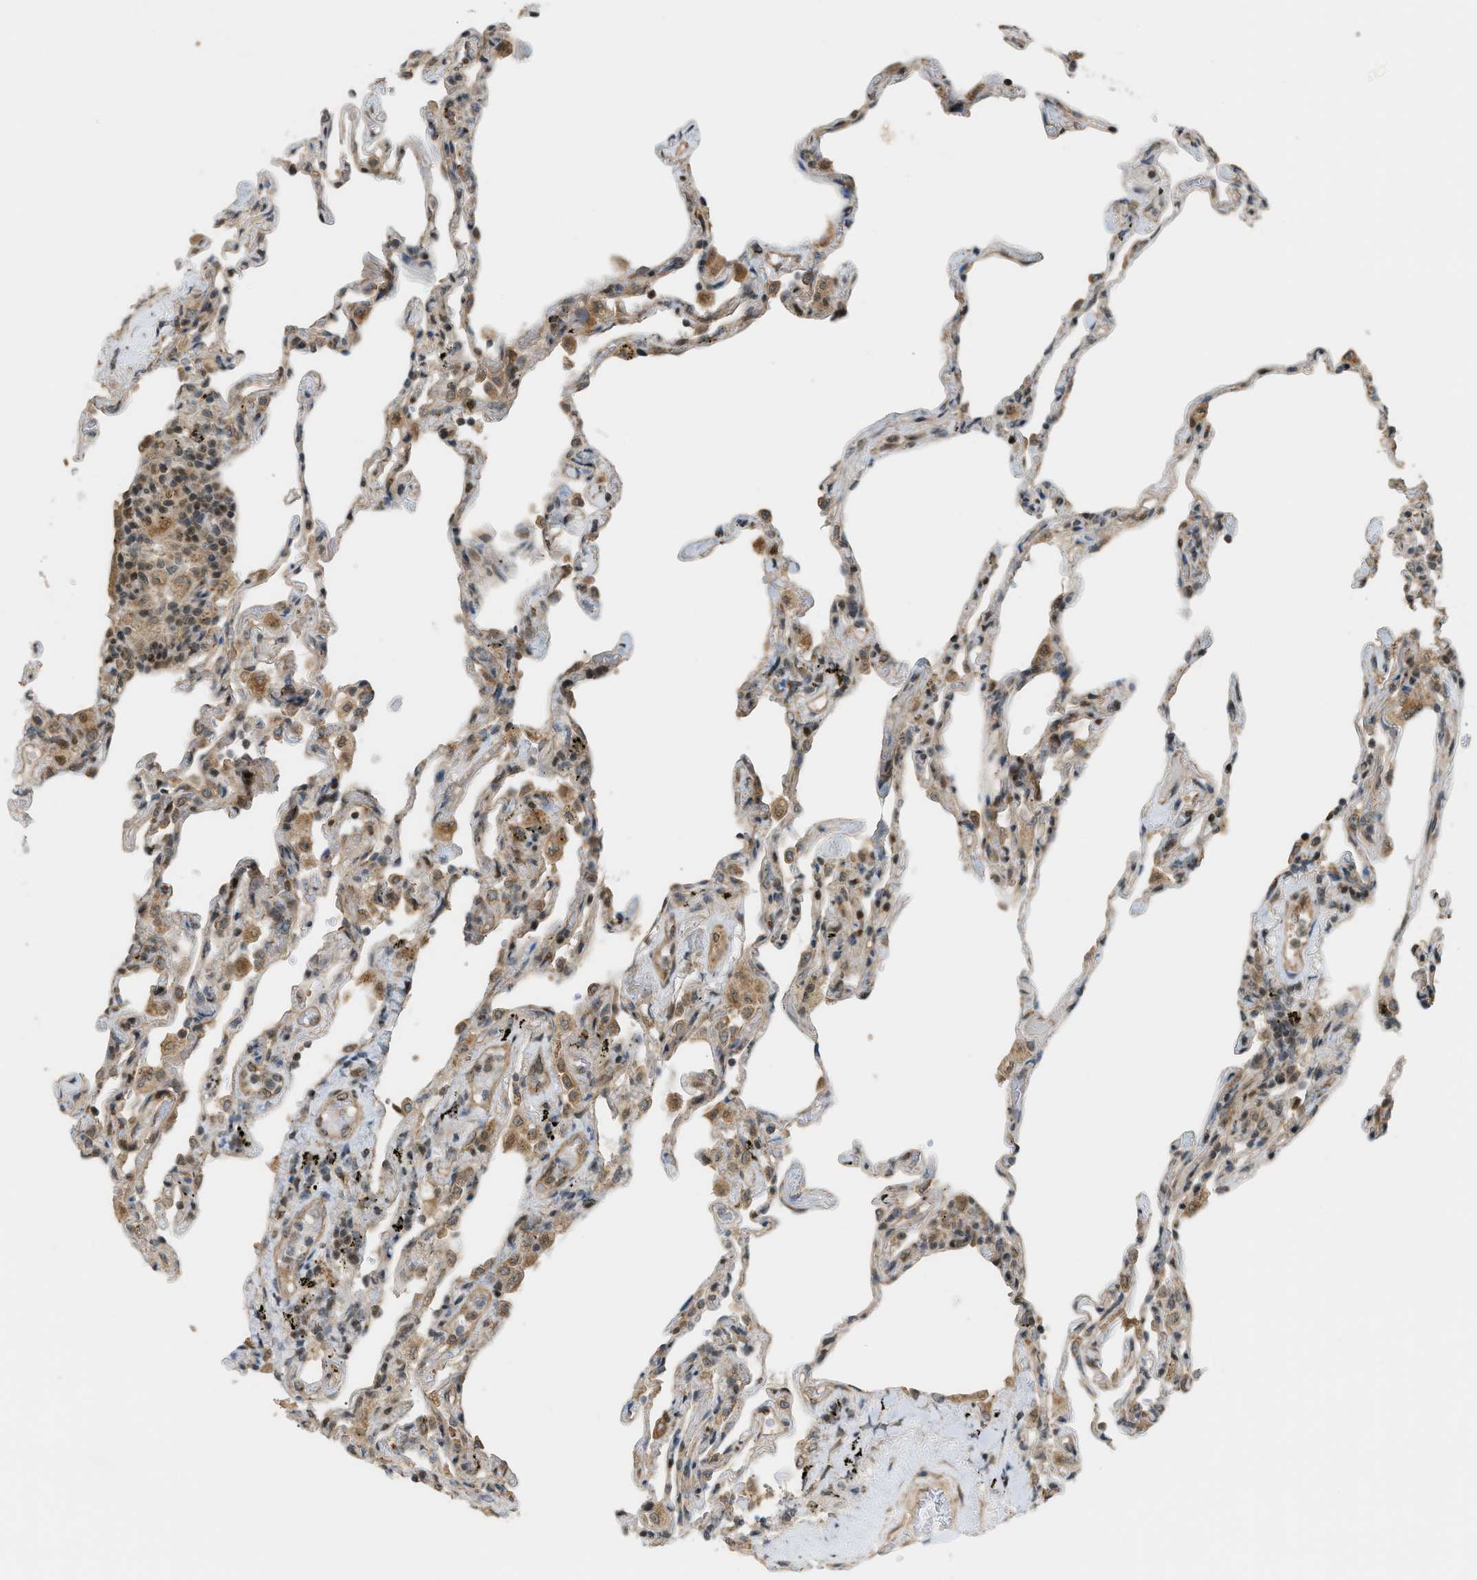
{"staining": {"intensity": "weak", "quantity": "25%-75%", "location": "cytoplasmic/membranous"}, "tissue": "lung", "cell_type": "Alveolar cells", "image_type": "normal", "snomed": [{"axis": "morphology", "description": "Normal tissue, NOS"}, {"axis": "topography", "description": "Lung"}], "caption": "This is a micrograph of immunohistochemistry staining of normal lung, which shows weak staining in the cytoplasmic/membranous of alveolar cells.", "gene": "CCDC186", "patient": {"sex": "male", "age": 59}}